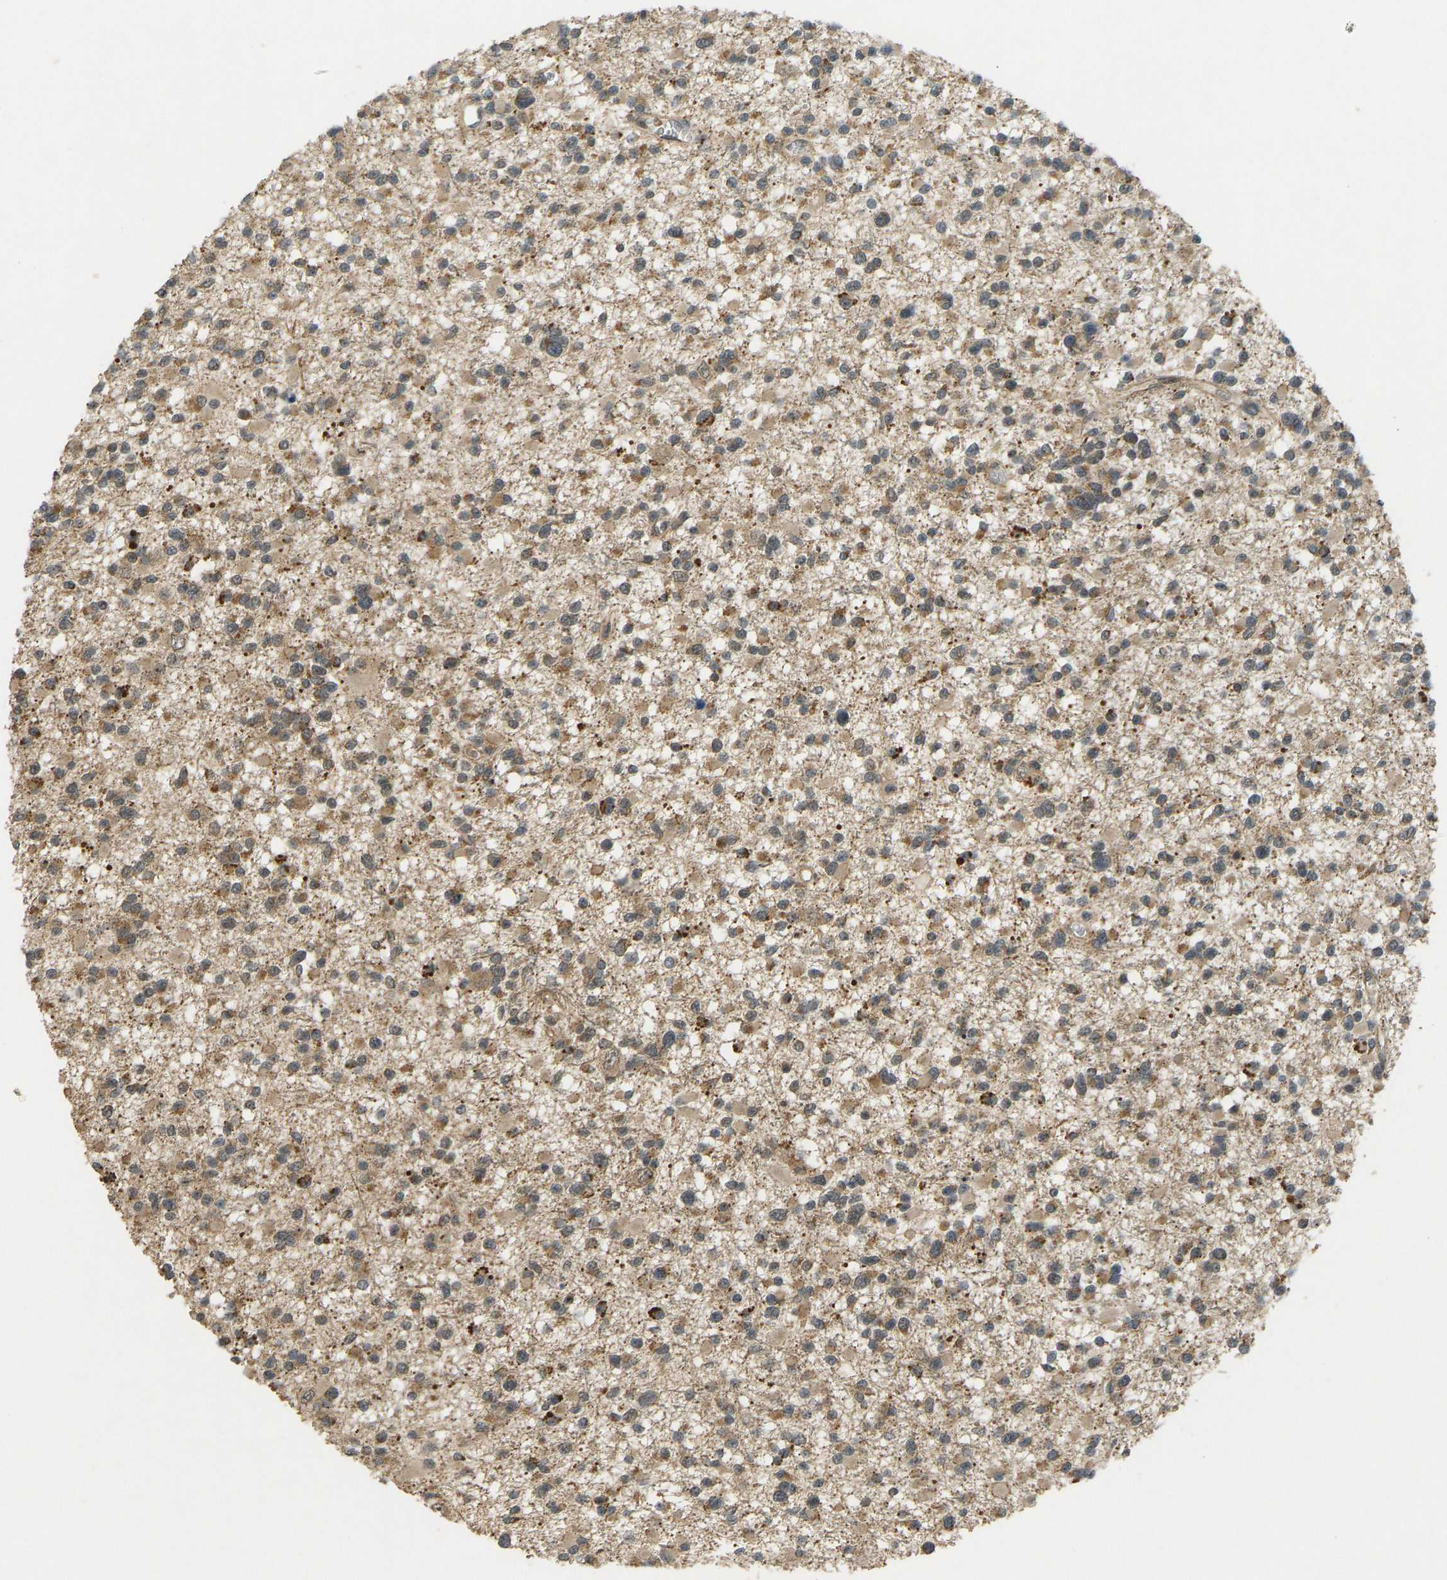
{"staining": {"intensity": "moderate", "quantity": ">75%", "location": "cytoplasmic/membranous"}, "tissue": "glioma", "cell_type": "Tumor cells", "image_type": "cancer", "snomed": [{"axis": "morphology", "description": "Glioma, malignant, Low grade"}, {"axis": "topography", "description": "Brain"}], "caption": "About >75% of tumor cells in malignant glioma (low-grade) display moderate cytoplasmic/membranous protein staining as visualized by brown immunohistochemical staining.", "gene": "ACADS", "patient": {"sex": "female", "age": 22}}